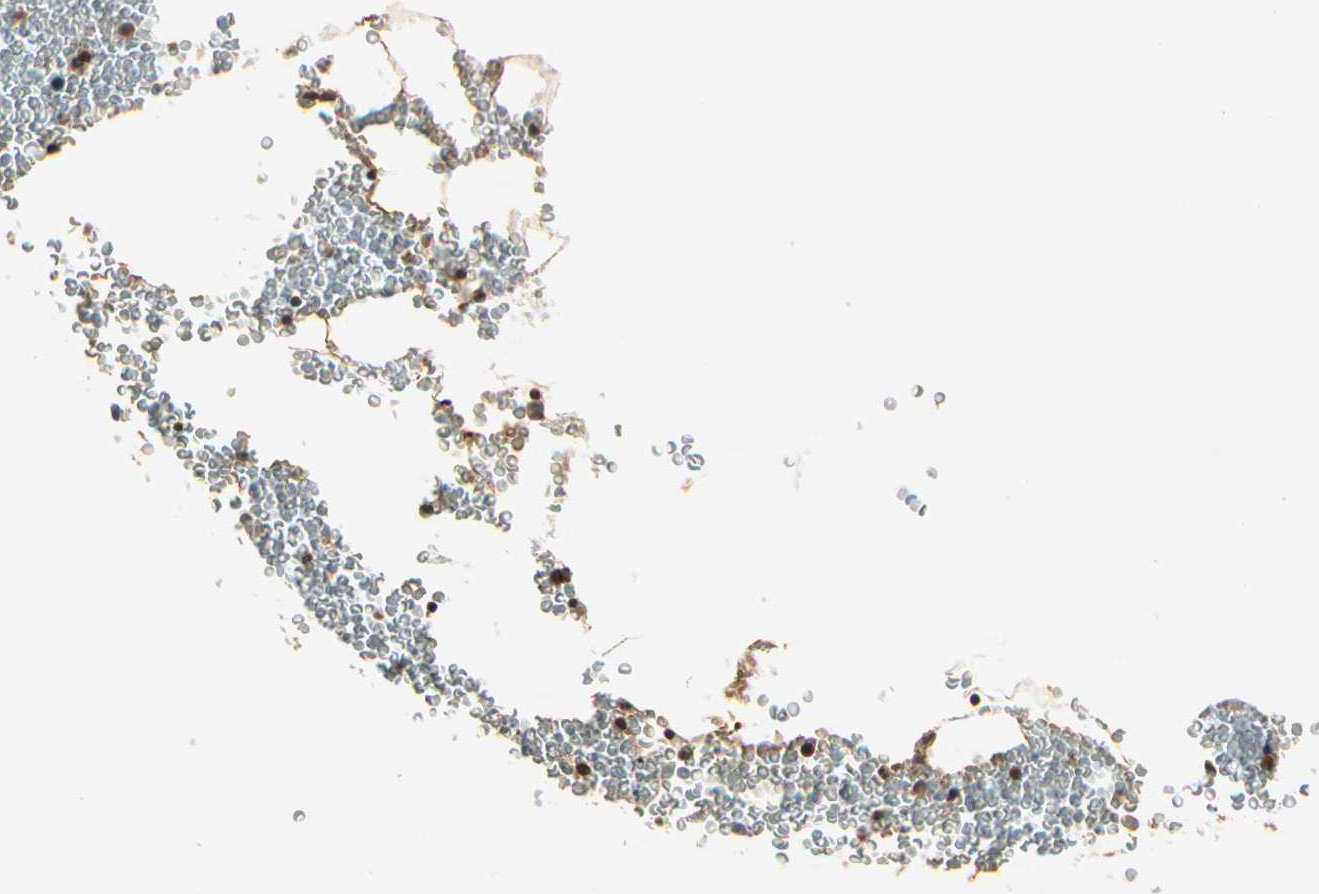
{"staining": {"intensity": "moderate", "quantity": "<25%", "location": "cytoplasmic/membranous"}, "tissue": "bone marrow", "cell_type": "Hematopoietic cells", "image_type": "normal", "snomed": [{"axis": "morphology", "description": "Normal tissue, NOS"}, {"axis": "morphology", "description": "Inflammation, NOS"}, {"axis": "topography", "description": "Bone marrow"}], "caption": "This histopathology image shows immunohistochemistry staining of normal bone marrow, with low moderate cytoplasmic/membranous expression in approximately <25% of hematopoietic cells.", "gene": "GLUL", "patient": {"sex": "male", "age": 74}}